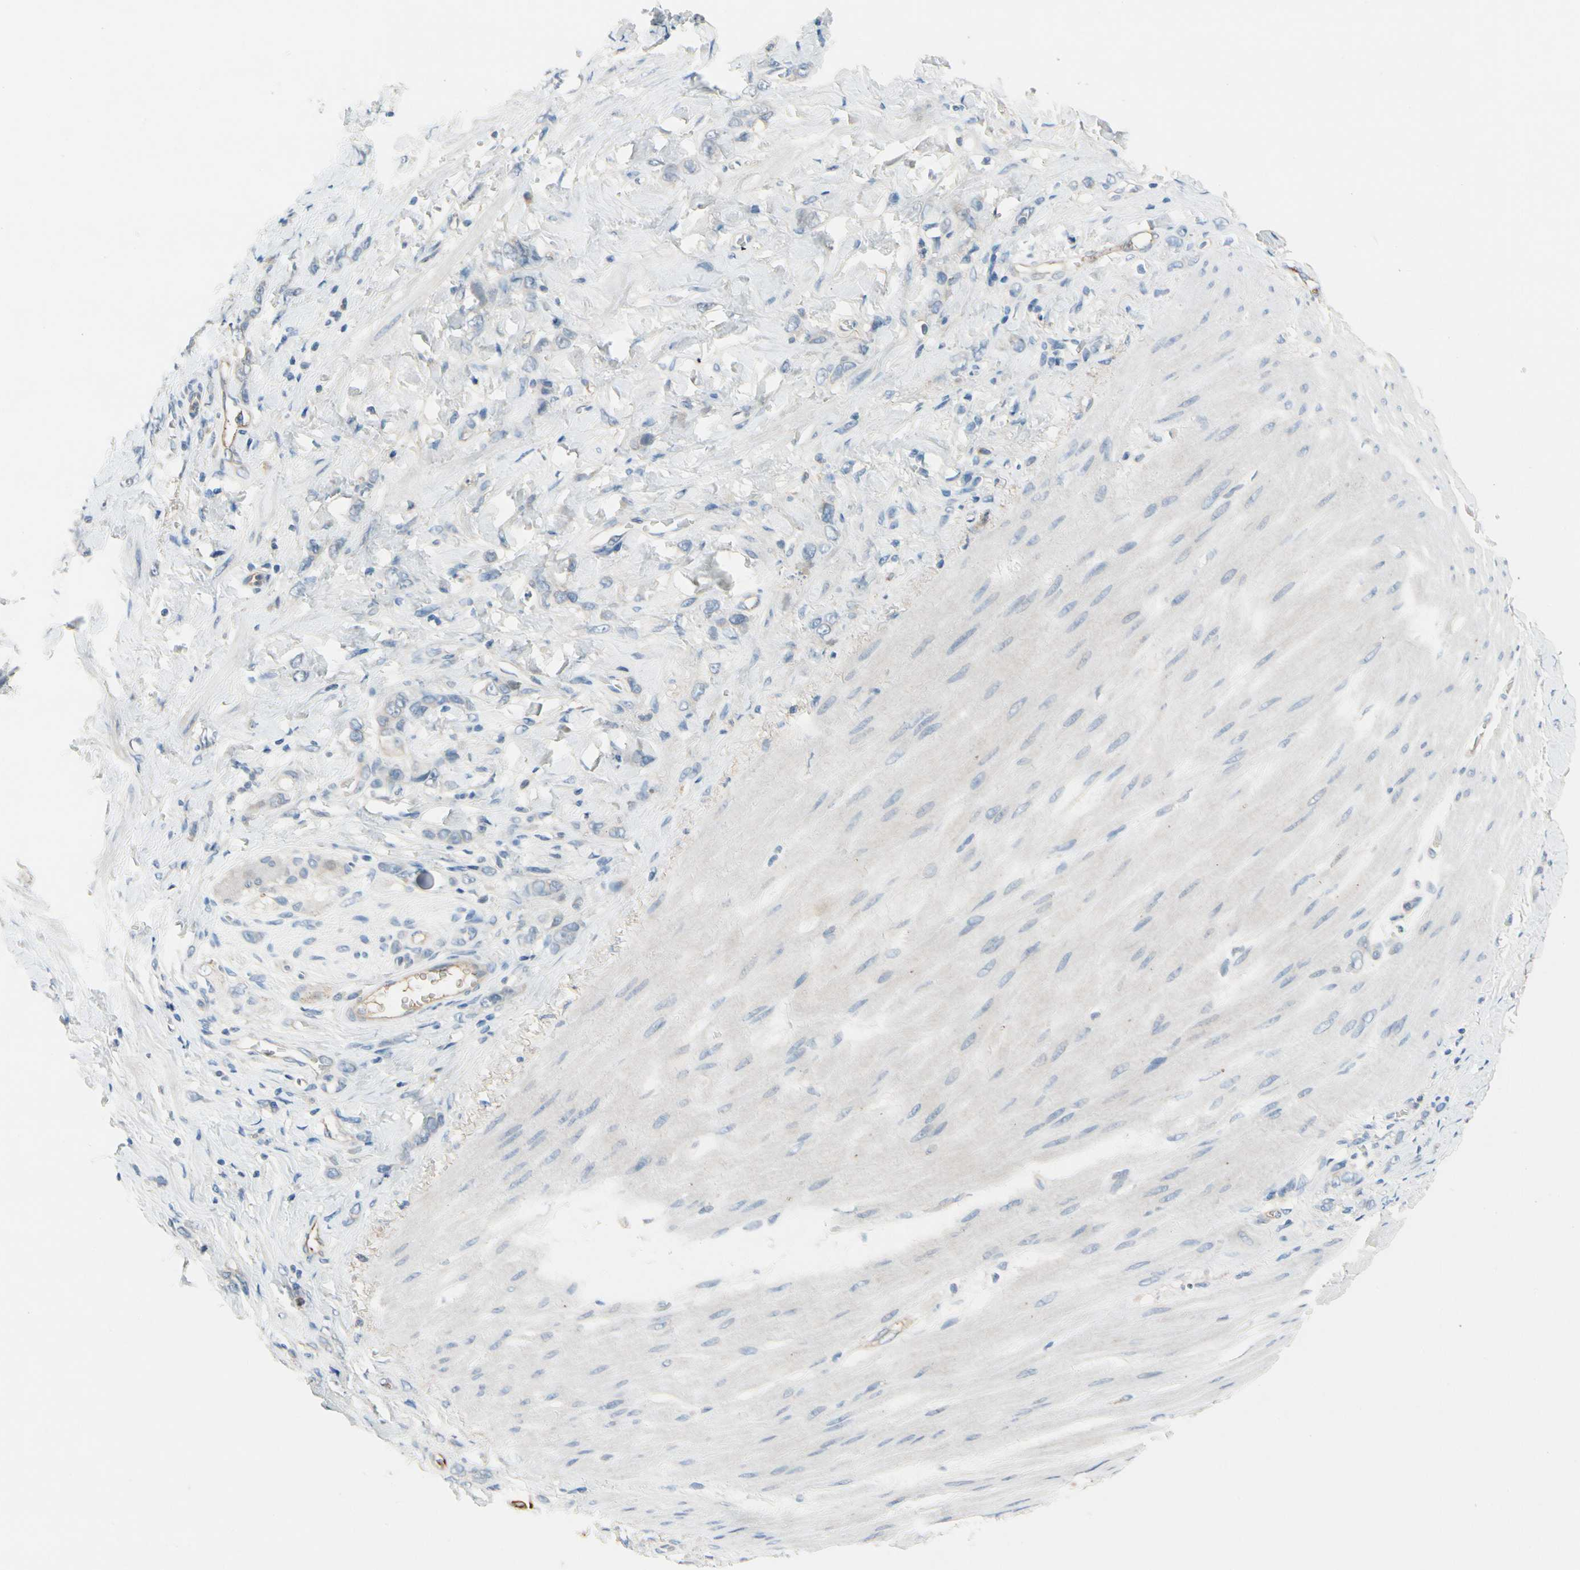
{"staining": {"intensity": "negative", "quantity": "none", "location": "none"}, "tissue": "stomach cancer", "cell_type": "Tumor cells", "image_type": "cancer", "snomed": [{"axis": "morphology", "description": "Adenocarcinoma, NOS"}, {"axis": "topography", "description": "Stomach"}], "caption": "Tumor cells are negative for brown protein staining in stomach cancer (adenocarcinoma).", "gene": "CNDP1", "patient": {"sex": "male", "age": 82}}